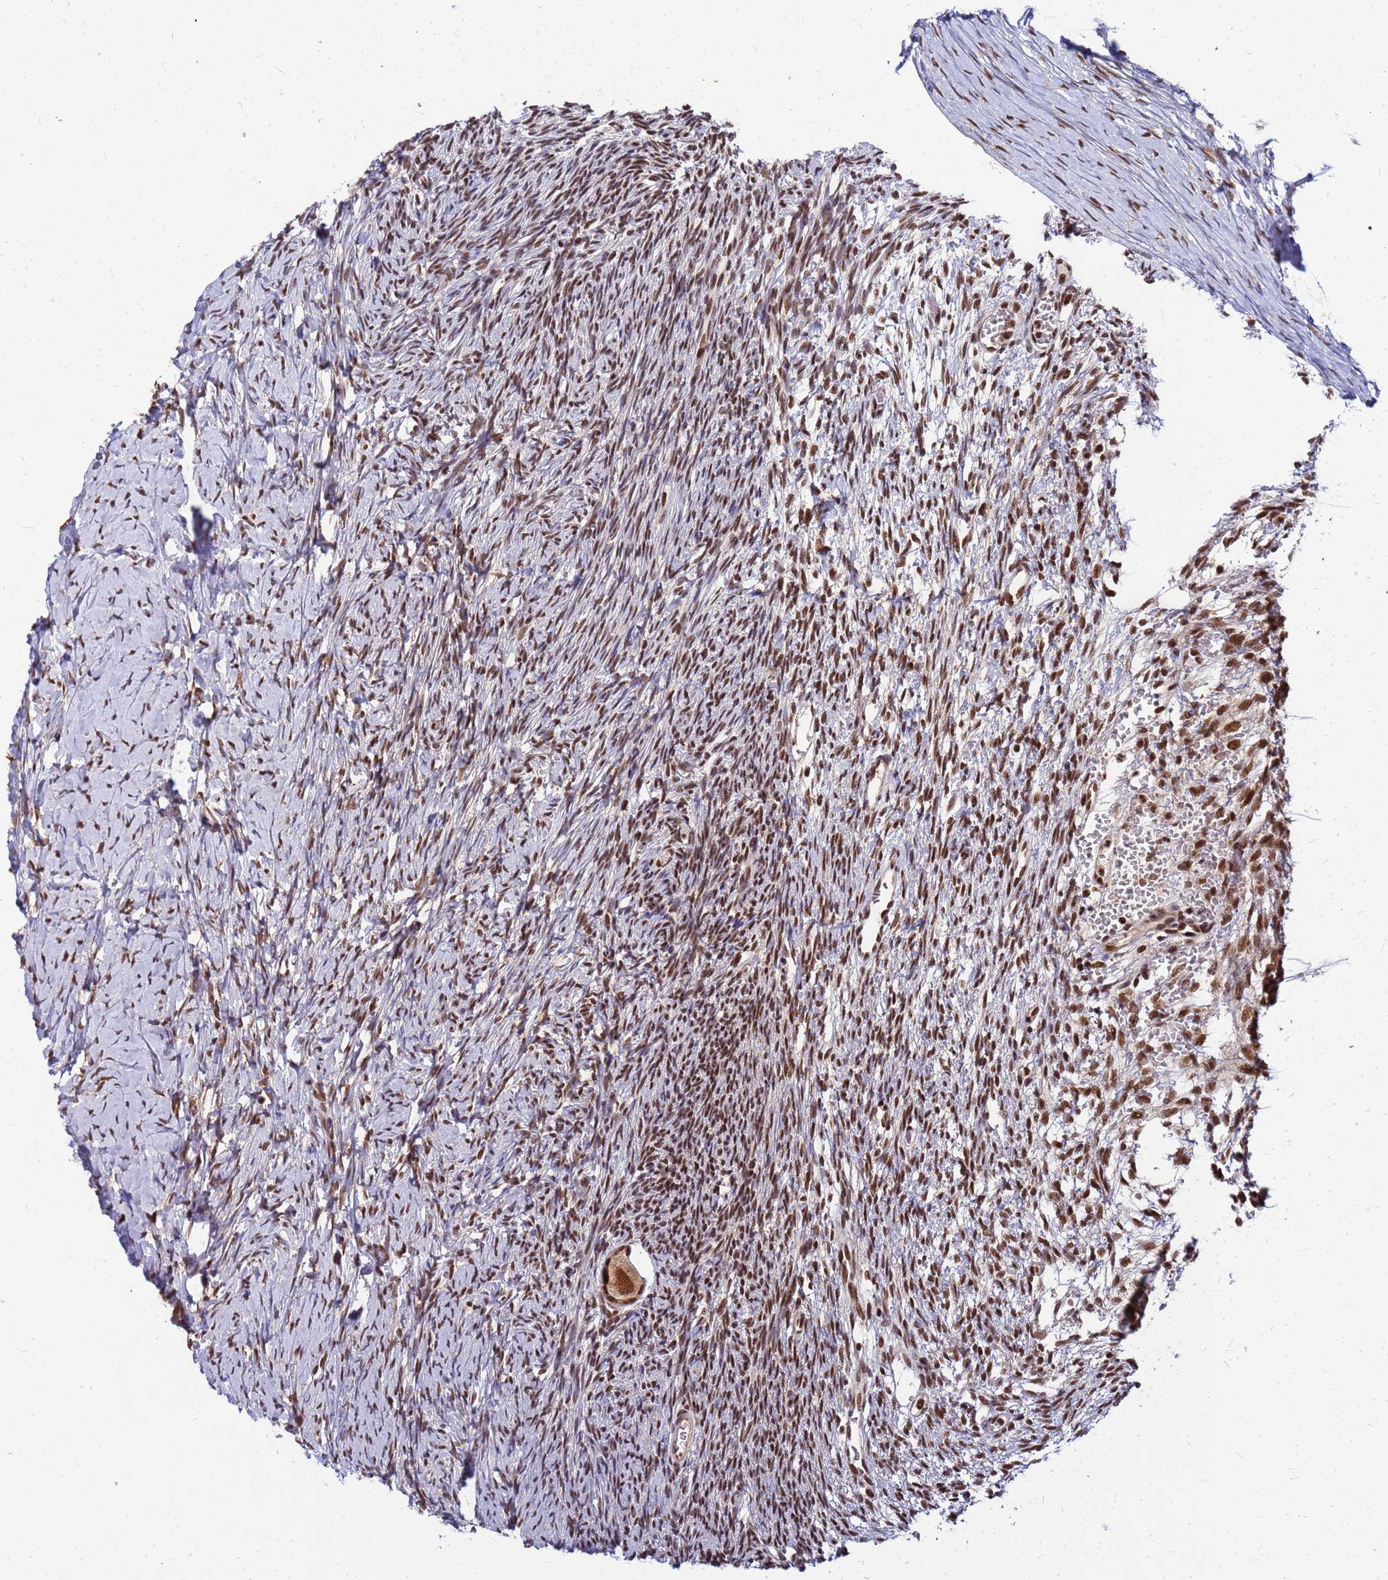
{"staining": {"intensity": "moderate", "quantity": ">75%", "location": "cytoplasmic/membranous,nuclear"}, "tissue": "ovary", "cell_type": "Follicle cells", "image_type": "normal", "snomed": [{"axis": "morphology", "description": "Normal tissue, NOS"}, {"axis": "topography", "description": "Ovary"}], "caption": "Human ovary stained for a protein (brown) reveals moderate cytoplasmic/membranous,nuclear positive staining in approximately >75% of follicle cells.", "gene": "NCBP2", "patient": {"sex": "female", "age": 39}}